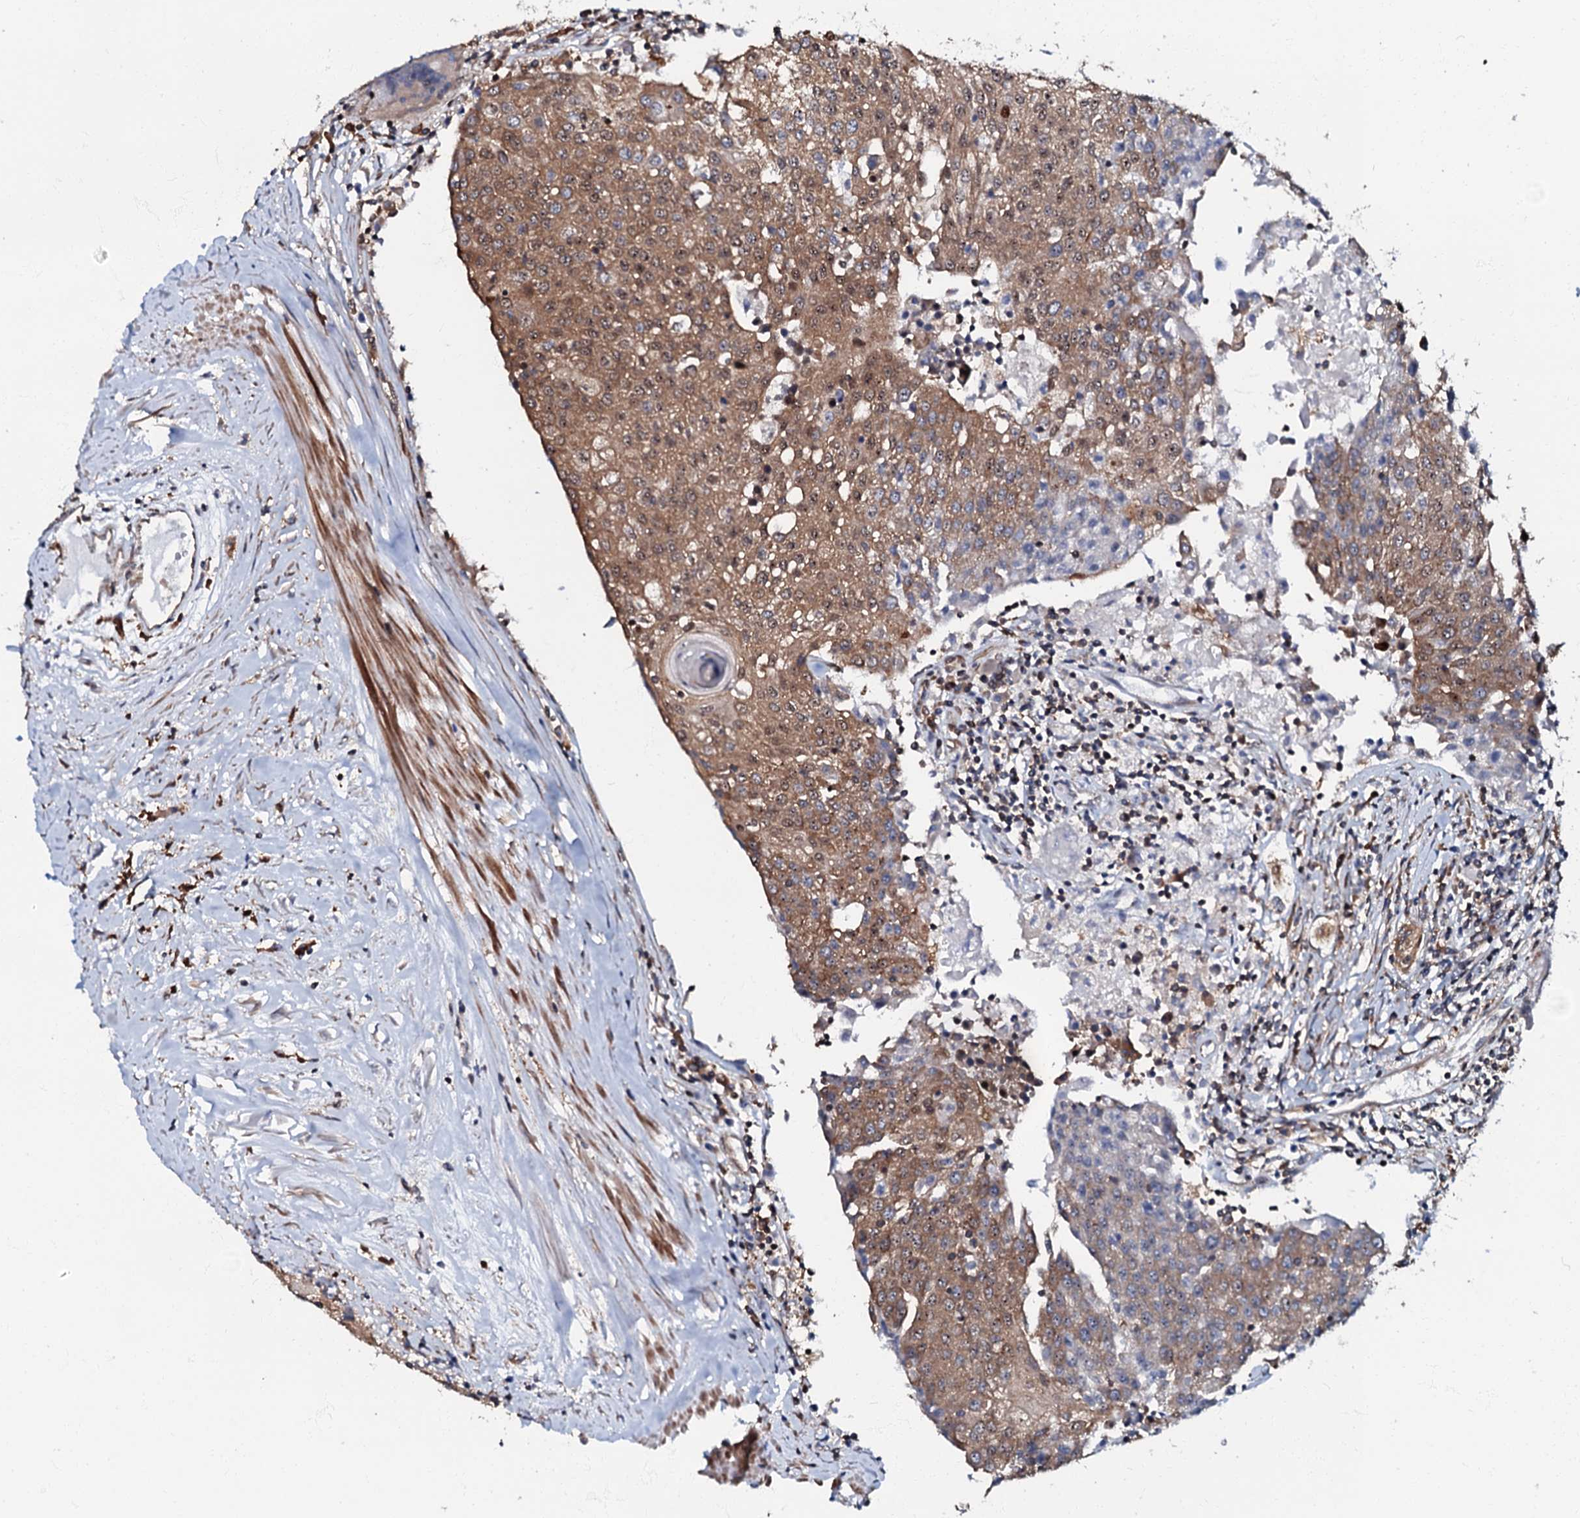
{"staining": {"intensity": "moderate", "quantity": ">75%", "location": "cytoplasmic/membranous"}, "tissue": "urothelial cancer", "cell_type": "Tumor cells", "image_type": "cancer", "snomed": [{"axis": "morphology", "description": "Urothelial carcinoma, High grade"}, {"axis": "topography", "description": "Urinary bladder"}], "caption": "Immunohistochemical staining of human high-grade urothelial carcinoma shows medium levels of moderate cytoplasmic/membranous expression in approximately >75% of tumor cells.", "gene": "OSBP", "patient": {"sex": "female", "age": 85}}